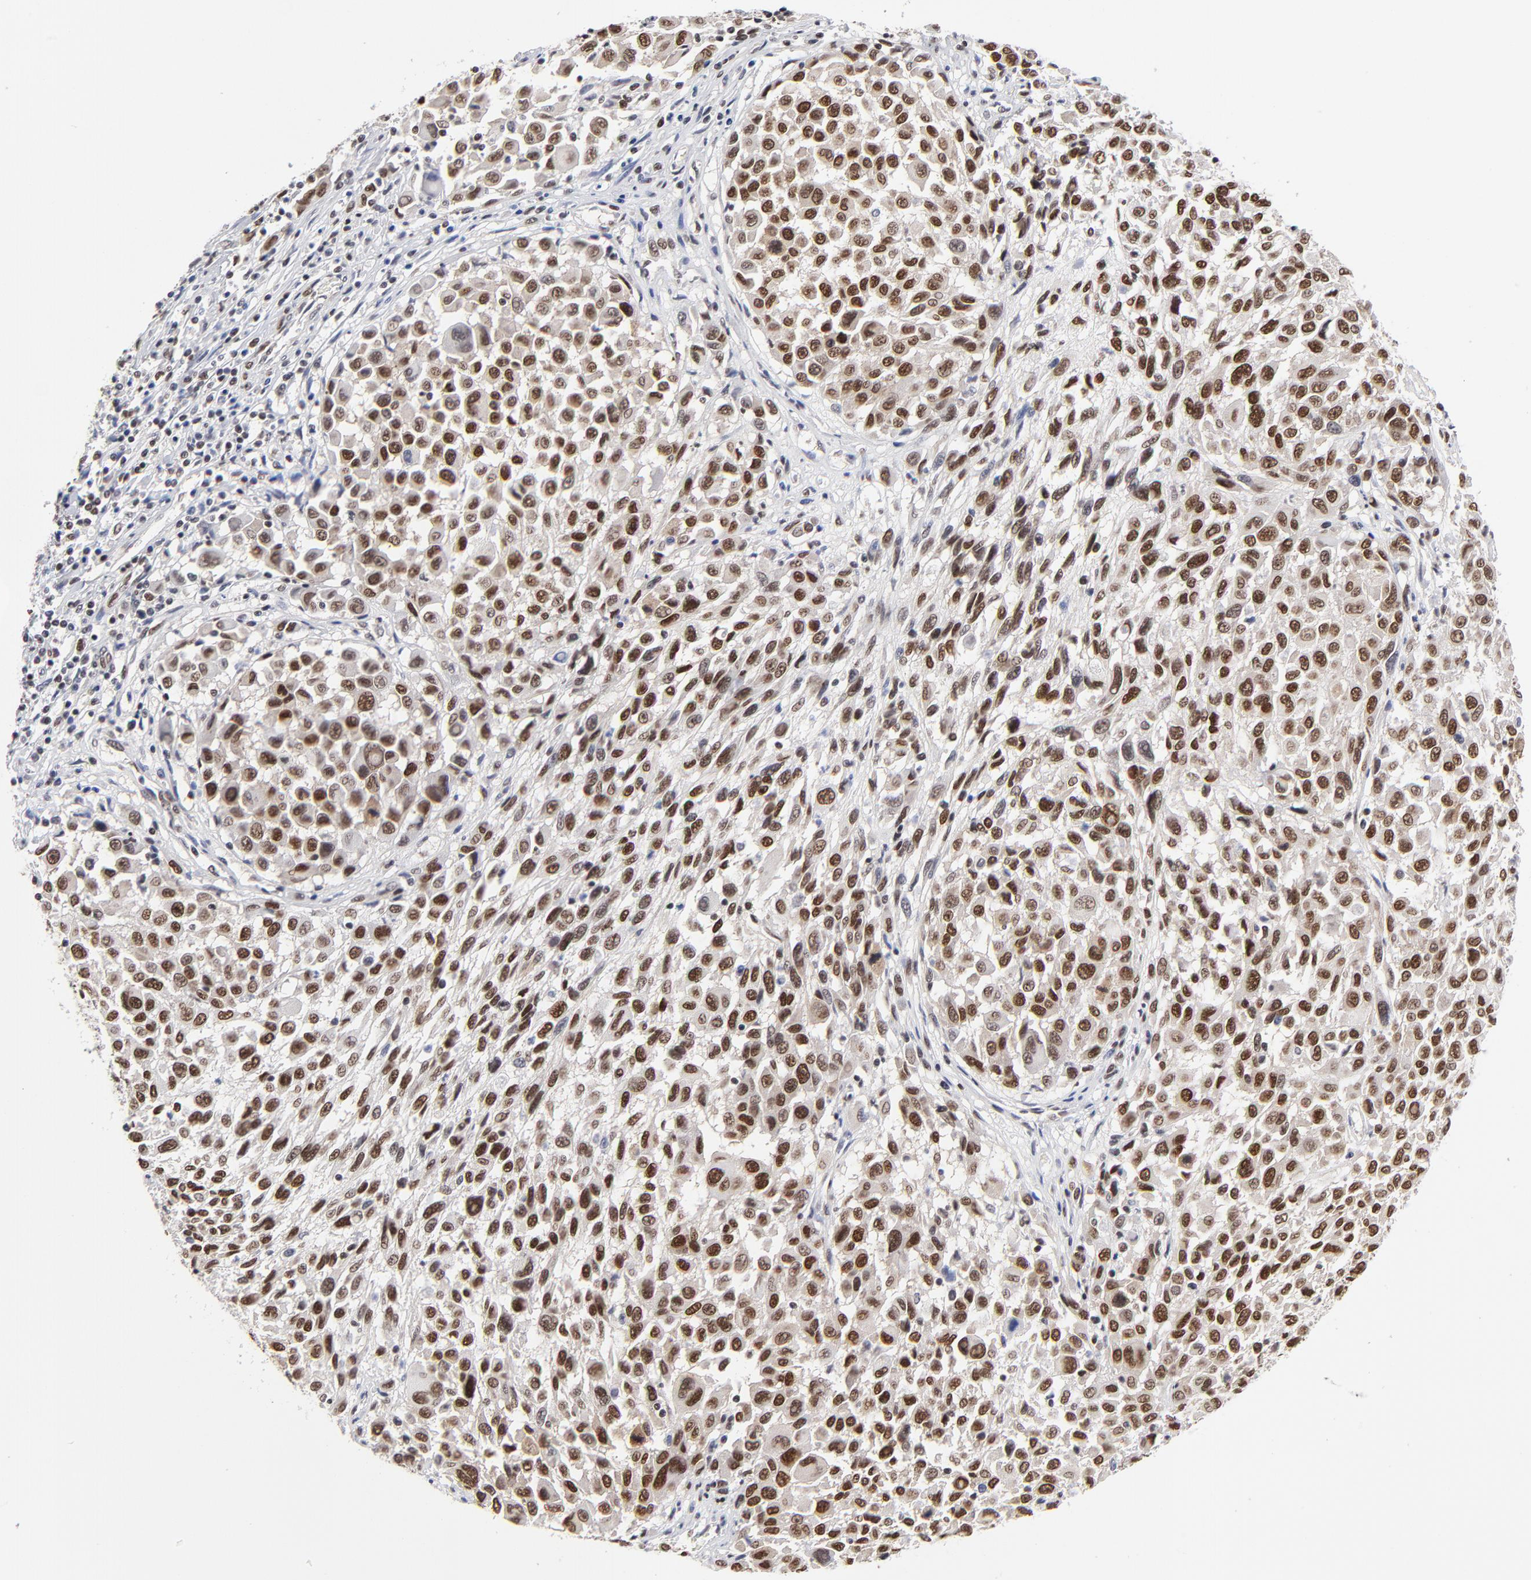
{"staining": {"intensity": "strong", "quantity": ">75%", "location": "nuclear"}, "tissue": "melanoma", "cell_type": "Tumor cells", "image_type": "cancer", "snomed": [{"axis": "morphology", "description": "Malignant melanoma, Metastatic site"}, {"axis": "topography", "description": "Lymph node"}], "caption": "Melanoma stained with immunohistochemistry exhibits strong nuclear positivity in about >75% of tumor cells. (Stains: DAB (3,3'-diaminobenzidine) in brown, nuclei in blue, Microscopy: brightfield microscopy at high magnification).", "gene": "ZMYM3", "patient": {"sex": "male", "age": 61}}